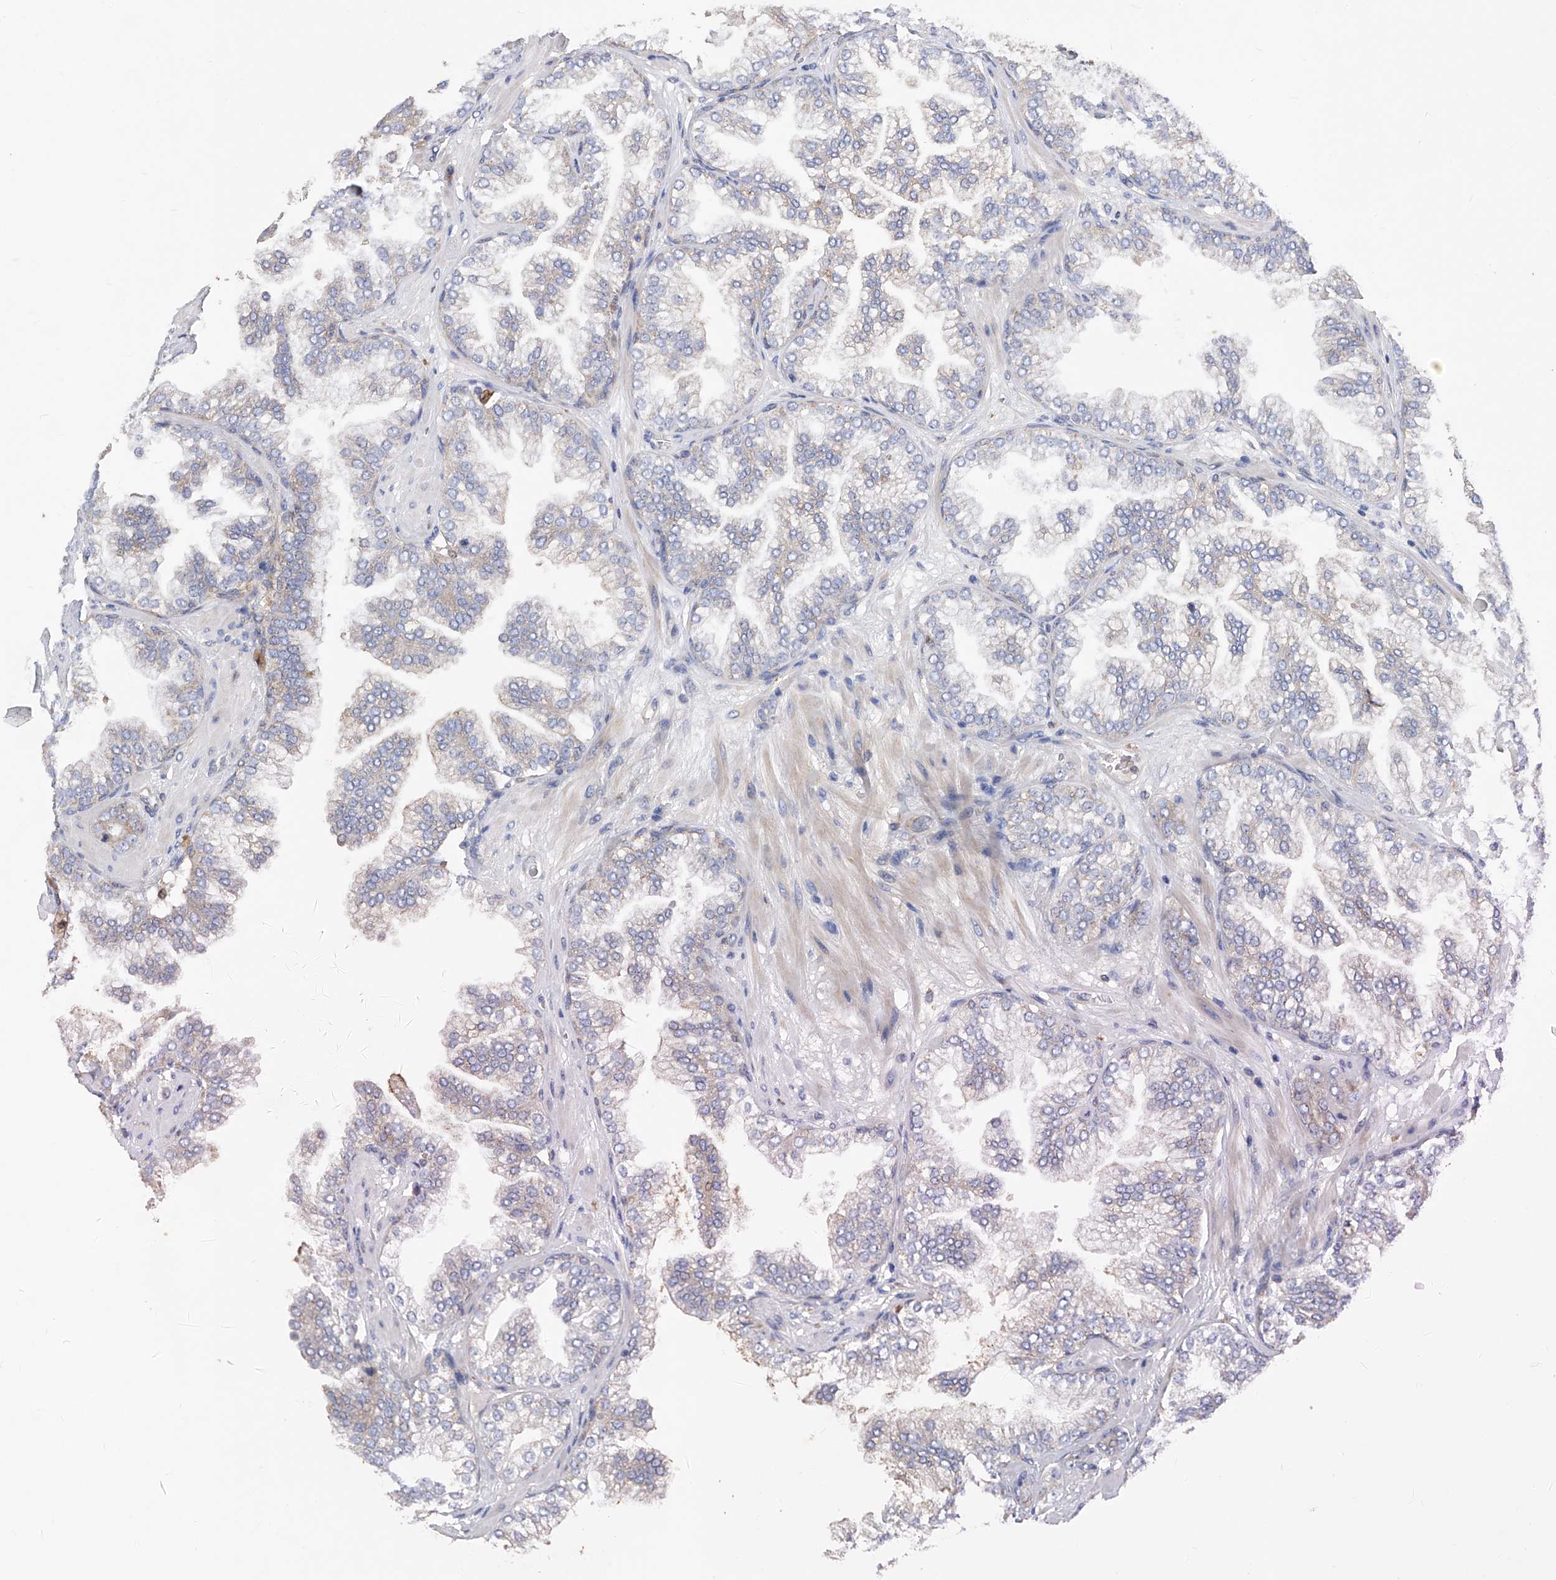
{"staining": {"intensity": "weak", "quantity": "<25%", "location": "cytoplasmic/membranous"}, "tissue": "prostate cancer", "cell_type": "Tumor cells", "image_type": "cancer", "snomed": [{"axis": "morphology", "description": "Adenocarcinoma, High grade"}, {"axis": "topography", "description": "Prostate"}], "caption": "Immunohistochemical staining of prostate high-grade adenocarcinoma displays no significant positivity in tumor cells.", "gene": "SPATA20", "patient": {"sex": "male", "age": 58}}